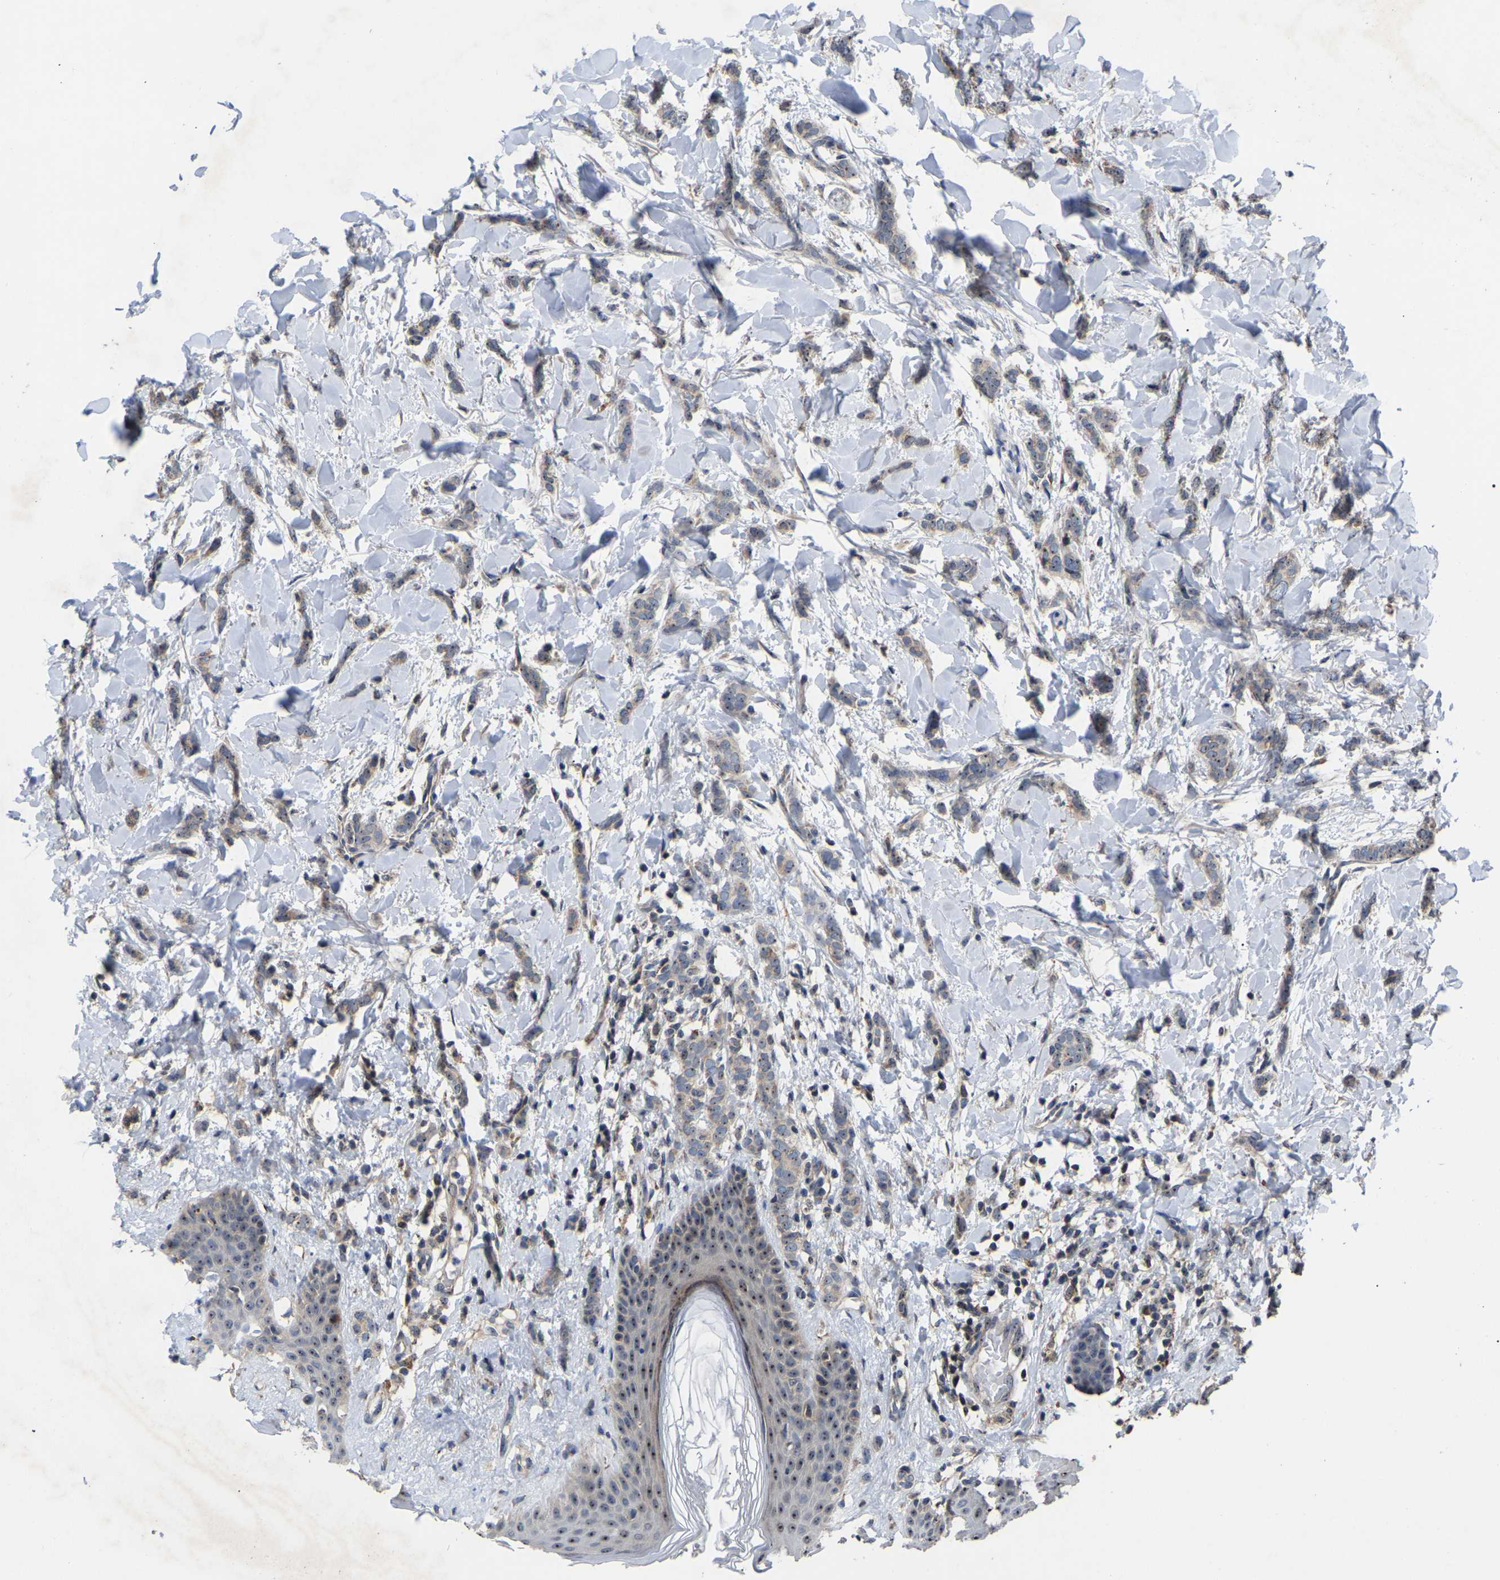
{"staining": {"intensity": "weak", "quantity": ">75%", "location": "cytoplasmic/membranous,nuclear"}, "tissue": "breast cancer", "cell_type": "Tumor cells", "image_type": "cancer", "snomed": [{"axis": "morphology", "description": "Lobular carcinoma"}, {"axis": "topography", "description": "Skin"}, {"axis": "topography", "description": "Breast"}], "caption": "Breast lobular carcinoma was stained to show a protein in brown. There is low levels of weak cytoplasmic/membranous and nuclear positivity in about >75% of tumor cells. (DAB IHC, brown staining for protein, blue staining for nuclei).", "gene": "NOP53", "patient": {"sex": "female", "age": 46}}